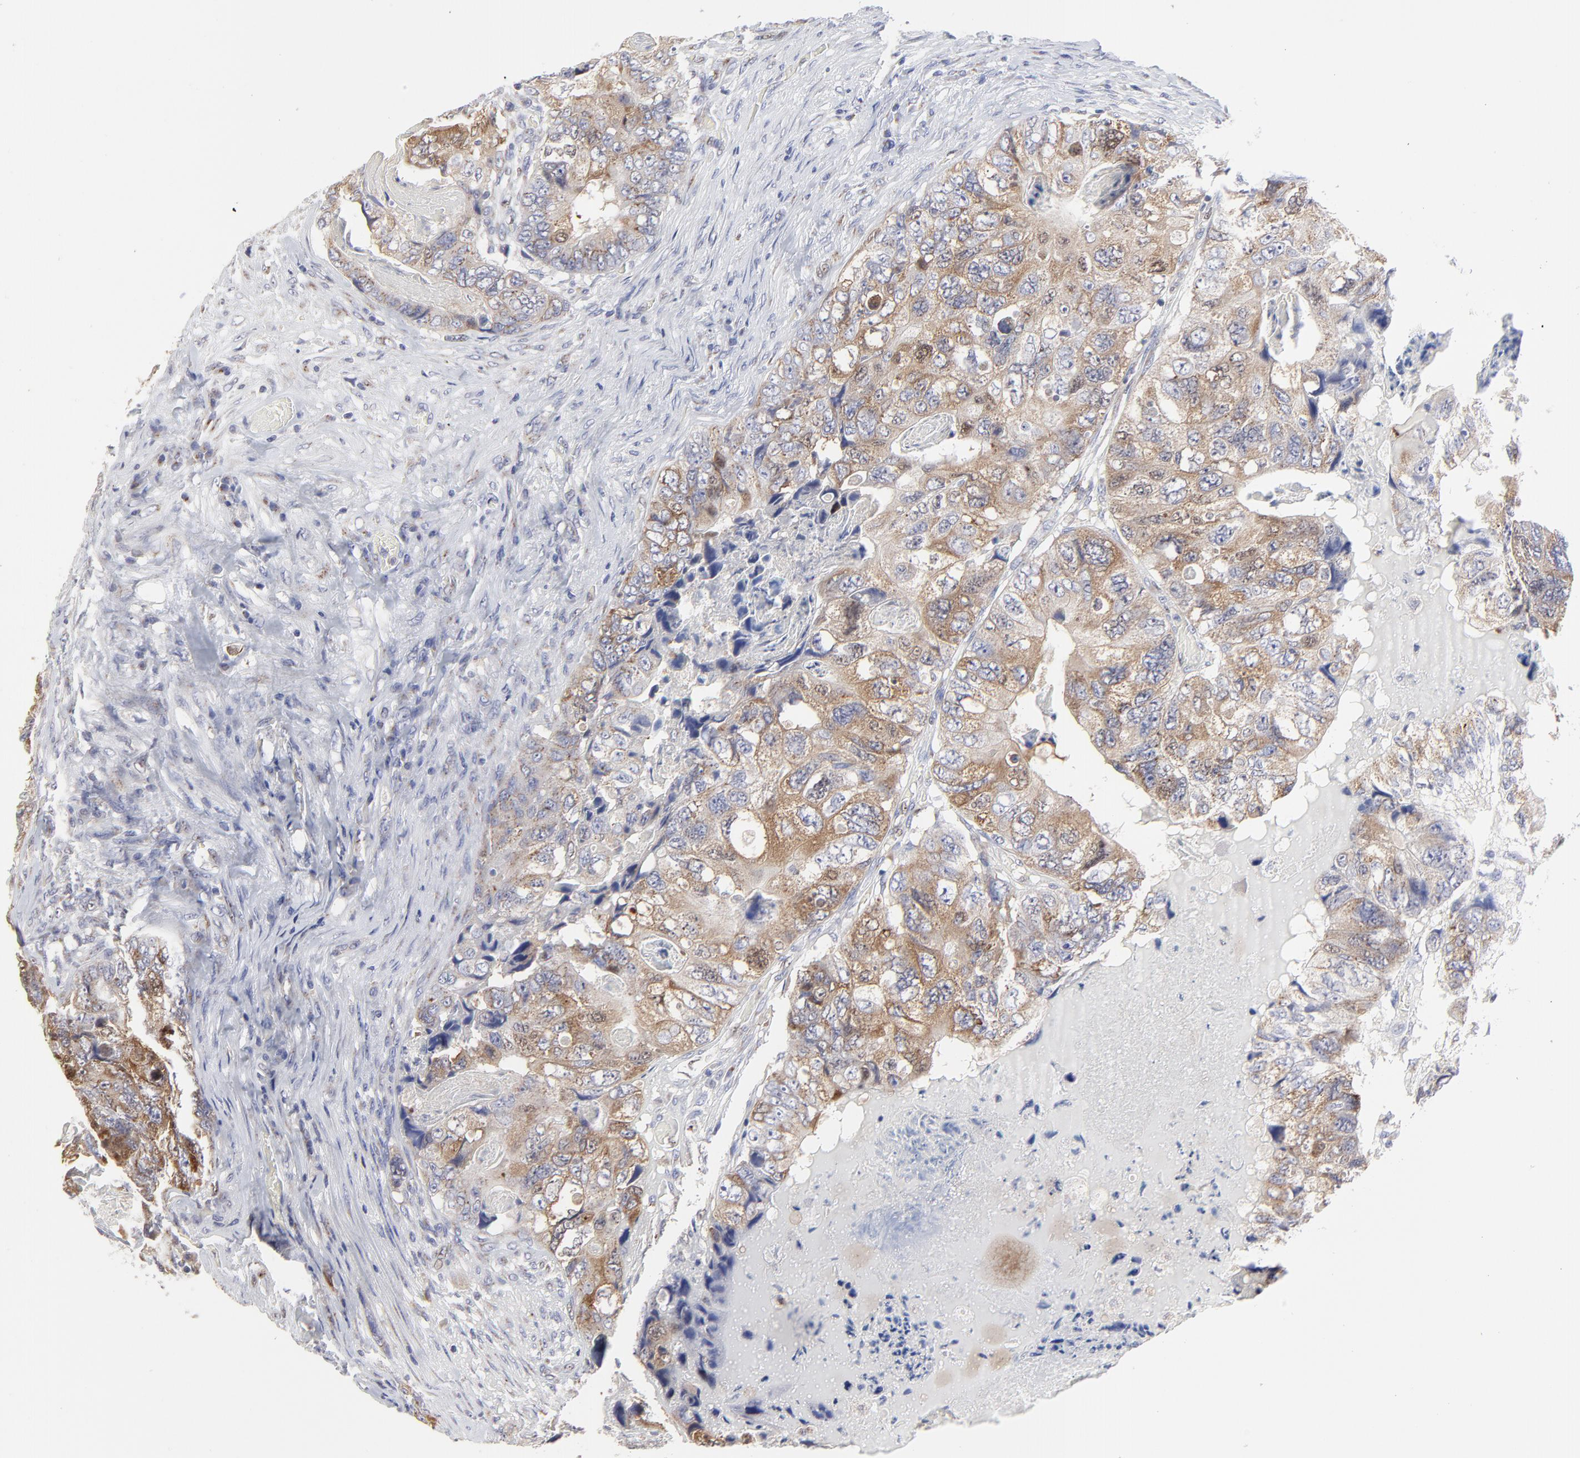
{"staining": {"intensity": "weak", "quantity": "25%-75%", "location": "cytoplasmic/membranous"}, "tissue": "colorectal cancer", "cell_type": "Tumor cells", "image_type": "cancer", "snomed": [{"axis": "morphology", "description": "Adenocarcinoma, NOS"}, {"axis": "topography", "description": "Rectum"}], "caption": "Brown immunohistochemical staining in human colorectal cancer exhibits weak cytoplasmic/membranous staining in approximately 25%-75% of tumor cells.", "gene": "NCAPH", "patient": {"sex": "female", "age": 82}}